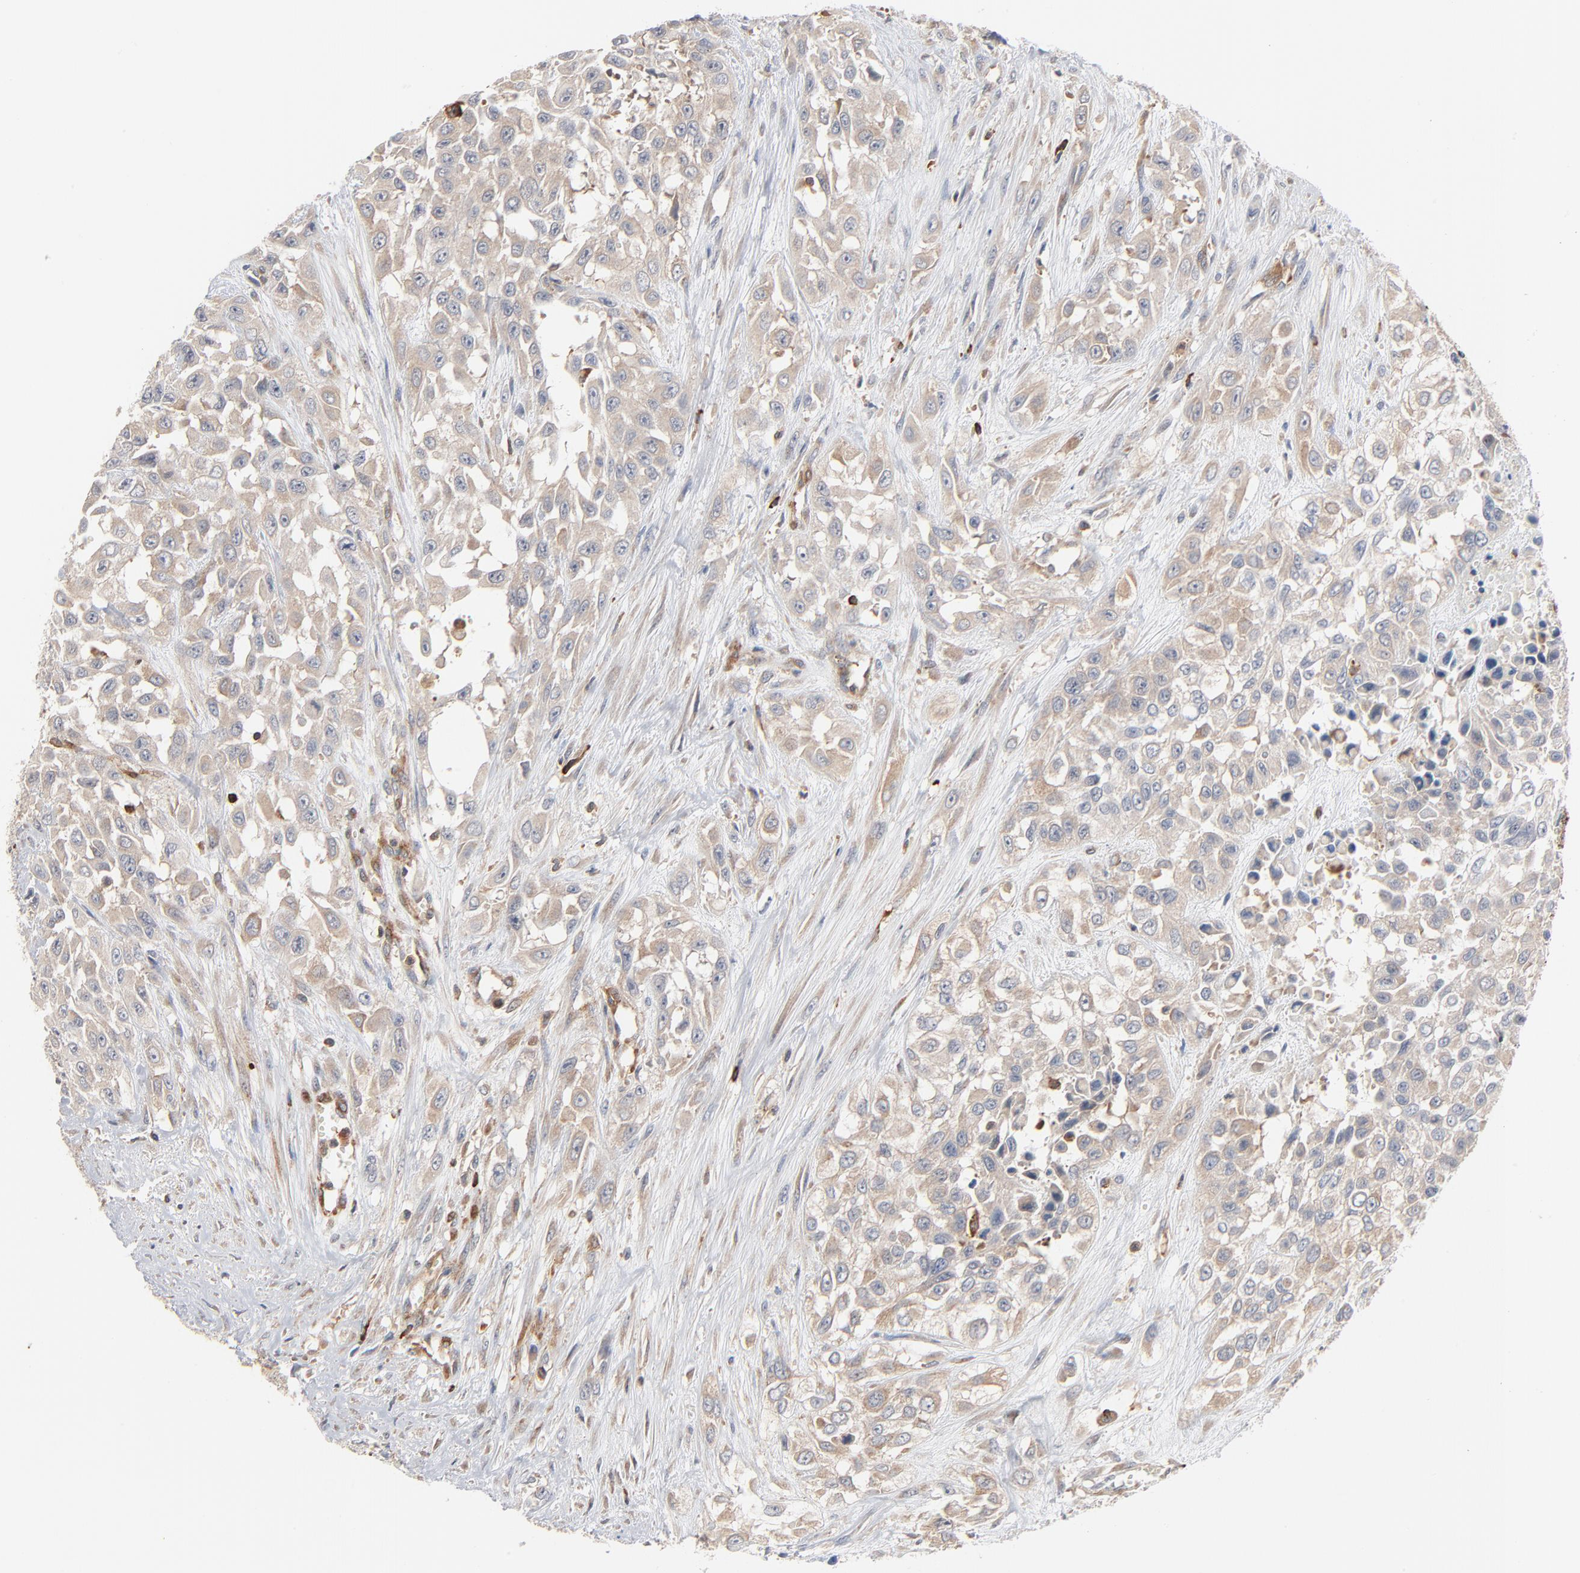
{"staining": {"intensity": "weak", "quantity": ">75%", "location": "cytoplasmic/membranous"}, "tissue": "urothelial cancer", "cell_type": "Tumor cells", "image_type": "cancer", "snomed": [{"axis": "morphology", "description": "Urothelial carcinoma, High grade"}, {"axis": "topography", "description": "Urinary bladder"}], "caption": "Protein staining displays weak cytoplasmic/membranous staining in approximately >75% of tumor cells in high-grade urothelial carcinoma. The protein of interest is stained brown, and the nuclei are stained in blue (DAB IHC with brightfield microscopy, high magnification).", "gene": "SH3KBP1", "patient": {"sex": "male", "age": 57}}